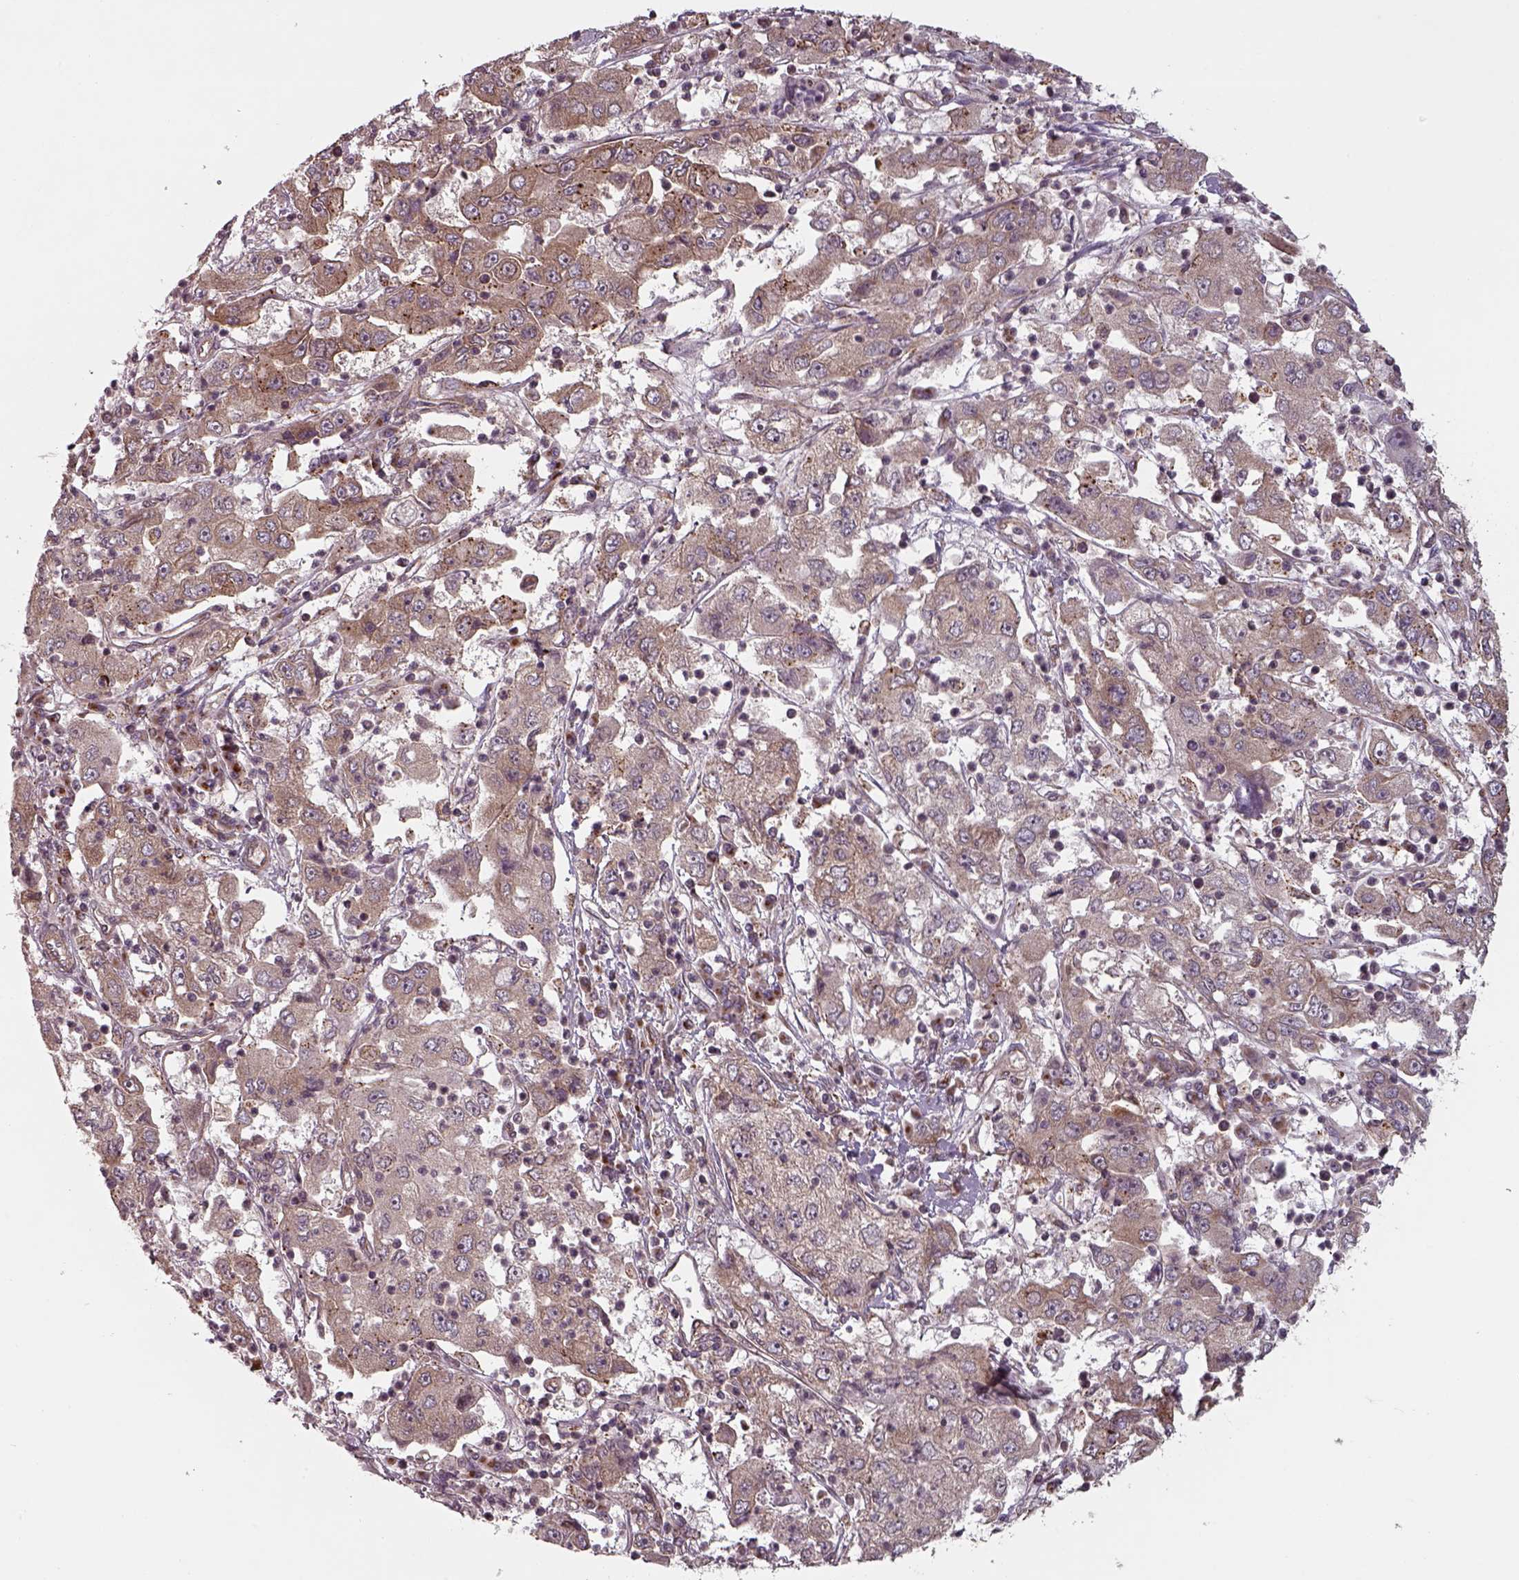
{"staining": {"intensity": "weak", "quantity": ">75%", "location": "cytoplasmic/membranous"}, "tissue": "cervical cancer", "cell_type": "Tumor cells", "image_type": "cancer", "snomed": [{"axis": "morphology", "description": "Squamous cell carcinoma, NOS"}, {"axis": "topography", "description": "Cervix"}], "caption": "Tumor cells show low levels of weak cytoplasmic/membranous positivity in approximately >75% of cells in squamous cell carcinoma (cervical).", "gene": "CHMP3", "patient": {"sex": "female", "age": 36}}